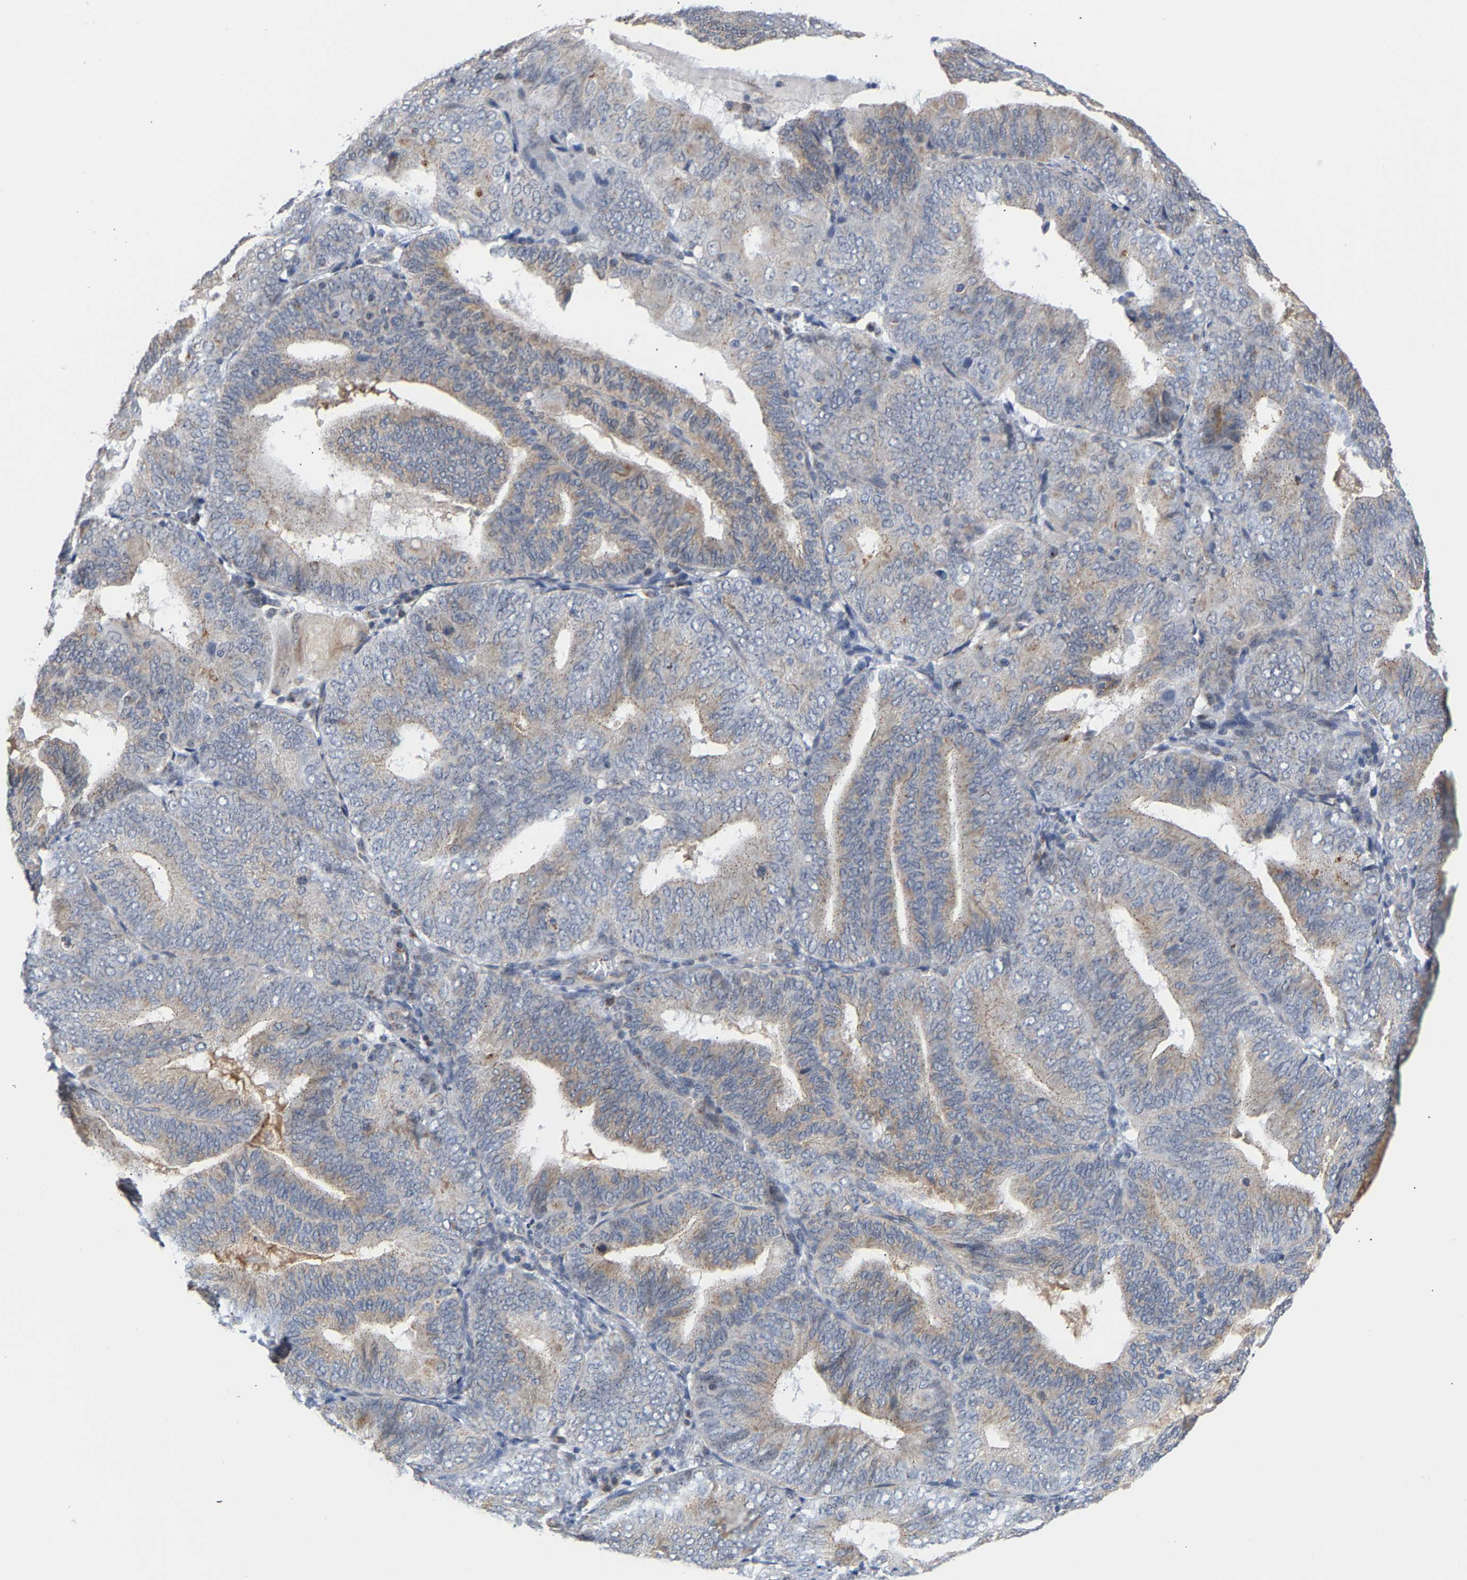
{"staining": {"intensity": "weak", "quantity": ">75%", "location": "cytoplasmic/membranous"}, "tissue": "endometrial cancer", "cell_type": "Tumor cells", "image_type": "cancer", "snomed": [{"axis": "morphology", "description": "Adenocarcinoma, NOS"}, {"axis": "topography", "description": "Endometrium"}], "caption": "High-power microscopy captured an immunohistochemistry (IHC) image of endometrial cancer, revealing weak cytoplasmic/membranous positivity in about >75% of tumor cells.", "gene": "PCNT", "patient": {"sex": "female", "age": 81}}